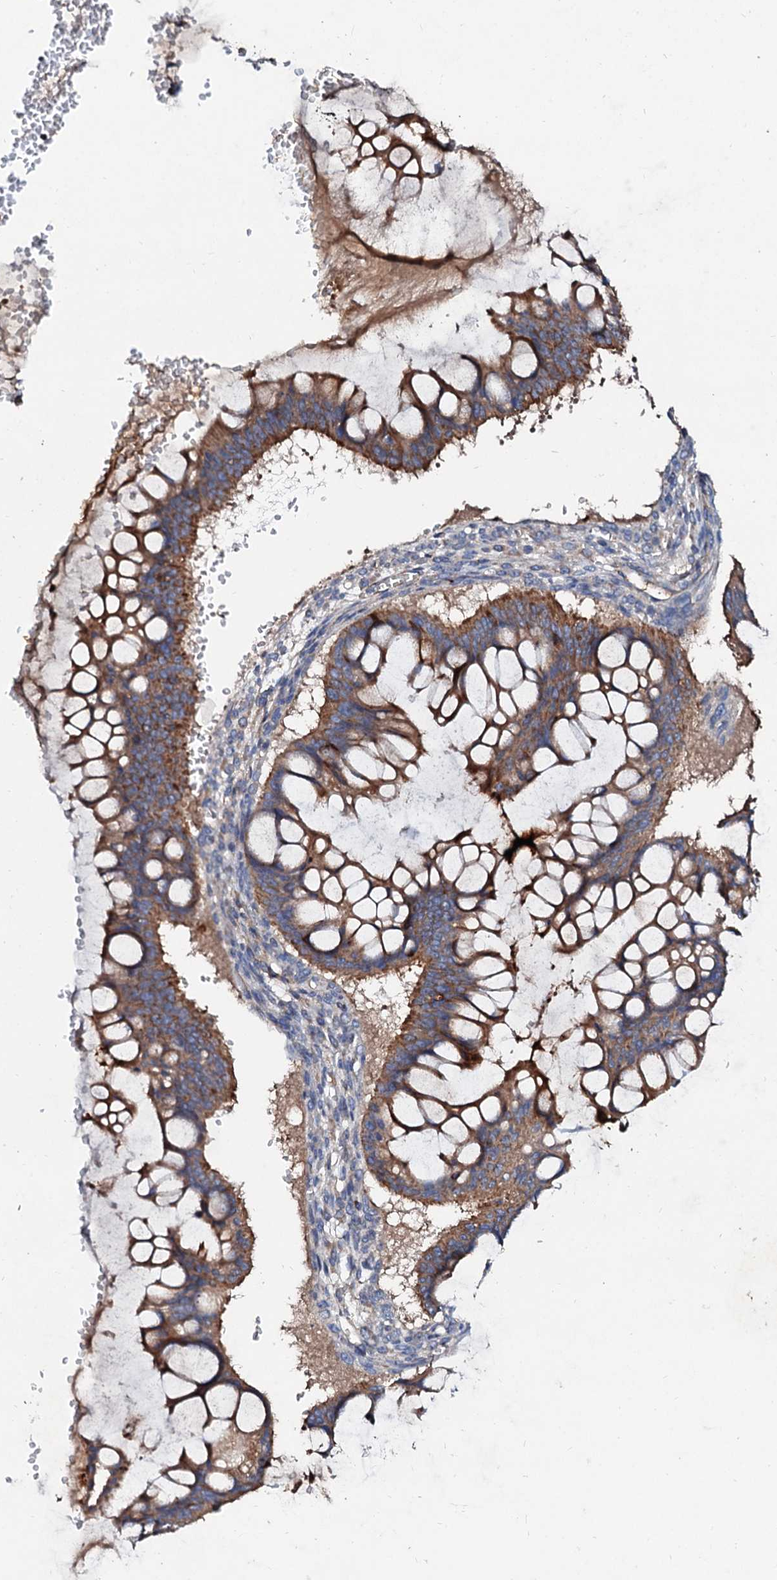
{"staining": {"intensity": "moderate", "quantity": ">75%", "location": "cytoplasmic/membranous"}, "tissue": "ovarian cancer", "cell_type": "Tumor cells", "image_type": "cancer", "snomed": [{"axis": "morphology", "description": "Cystadenocarcinoma, mucinous, NOS"}, {"axis": "topography", "description": "Ovary"}], "caption": "Immunohistochemistry of ovarian cancer (mucinous cystadenocarcinoma) displays medium levels of moderate cytoplasmic/membranous expression in about >75% of tumor cells.", "gene": "FIBIN", "patient": {"sex": "female", "age": 73}}